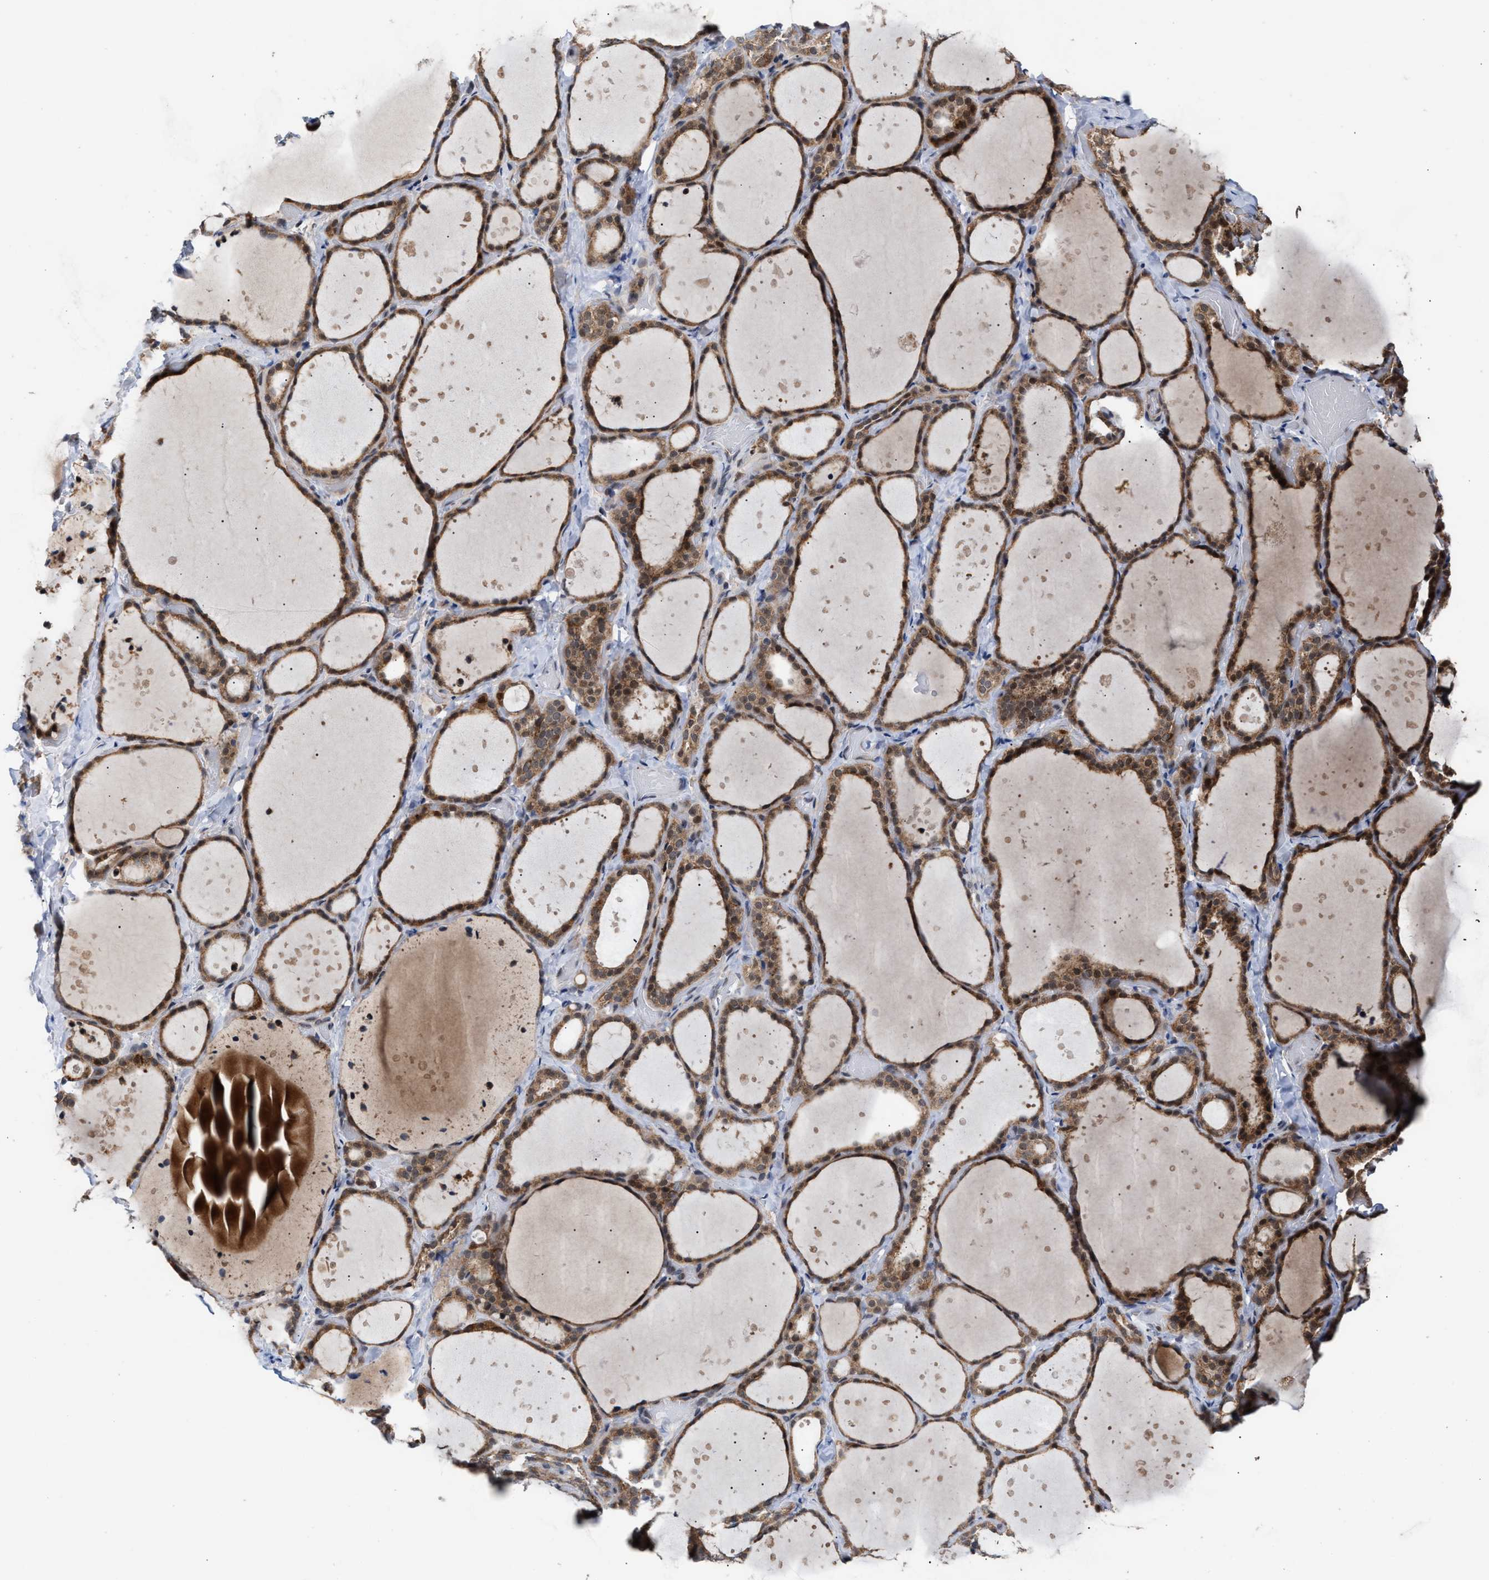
{"staining": {"intensity": "moderate", "quantity": ">75%", "location": "cytoplasmic/membranous,nuclear"}, "tissue": "thyroid gland", "cell_type": "Glandular cells", "image_type": "normal", "snomed": [{"axis": "morphology", "description": "Normal tissue, NOS"}, {"axis": "topography", "description": "Thyroid gland"}], "caption": "An immunohistochemistry image of unremarkable tissue is shown. Protein staining in brown highlights moderate cytoplasmic/membranous,nuclear positivity in thyroid gland within glandular cells. (Stains: DAB in brown, nuclei in blue, Microscopy: brightfield microscopy at high magnification).", "gene": "MKNK2", "patient": {"sex": "female", "age": 44}}